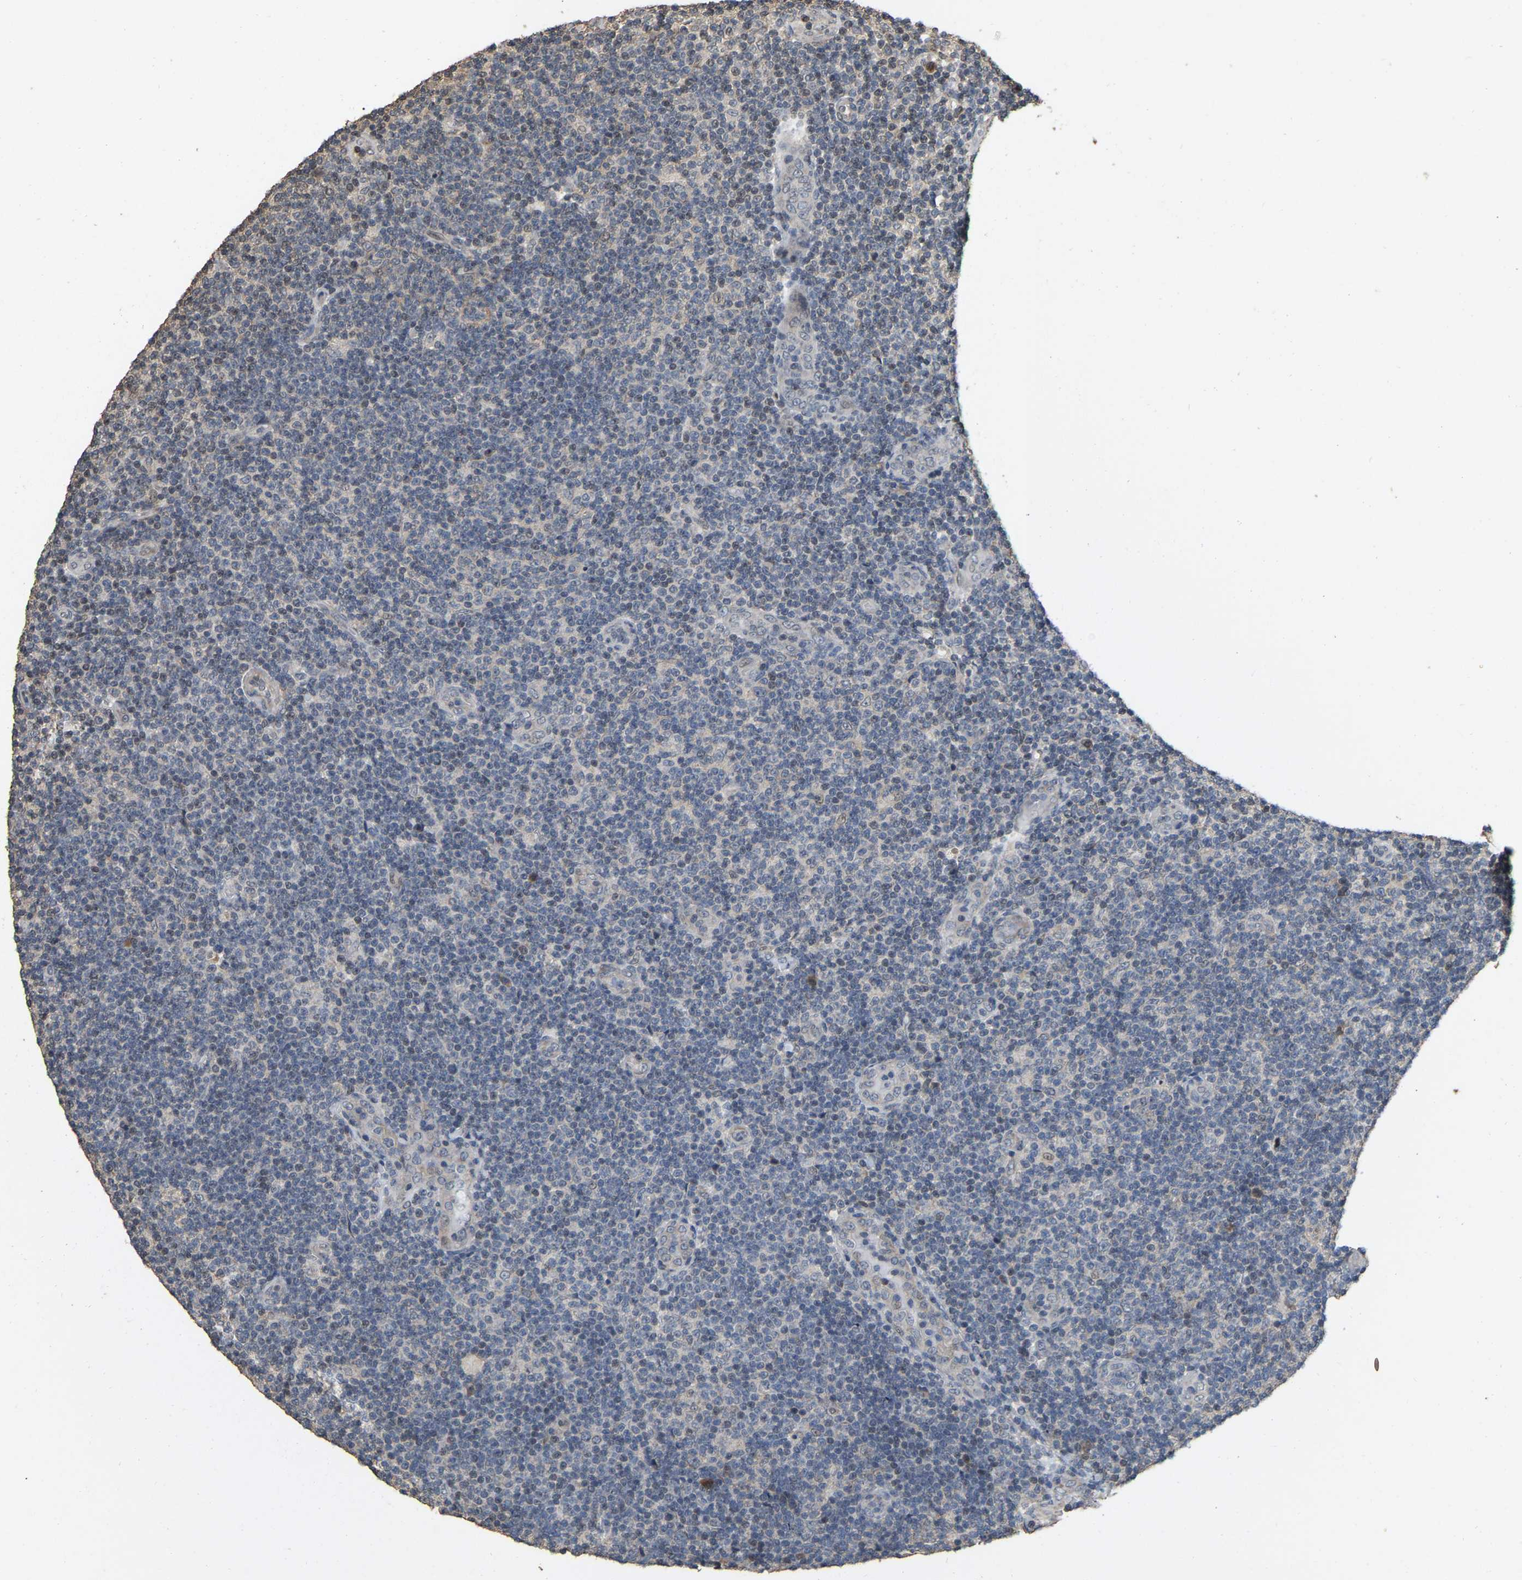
{"staining": {"intensity": "weak", "quantity": "<25%", "location": "nuclear"}, "tissue": "lymphoma", "cell_type": "Tumor cells", "image_type": "cancer", "snomed": [{"axis": "morphology", "description": "Malignant lymphoma, non-Hodgkin's type, Low grade"}, {"axis": "topography", "description": "Lymph node"}], "caption": "Immunohistochemistry of human lymphoma exhibits no expression in tumor cells.", "gene": "NCS1", "patient": {"sex": "male", "age": 83}}